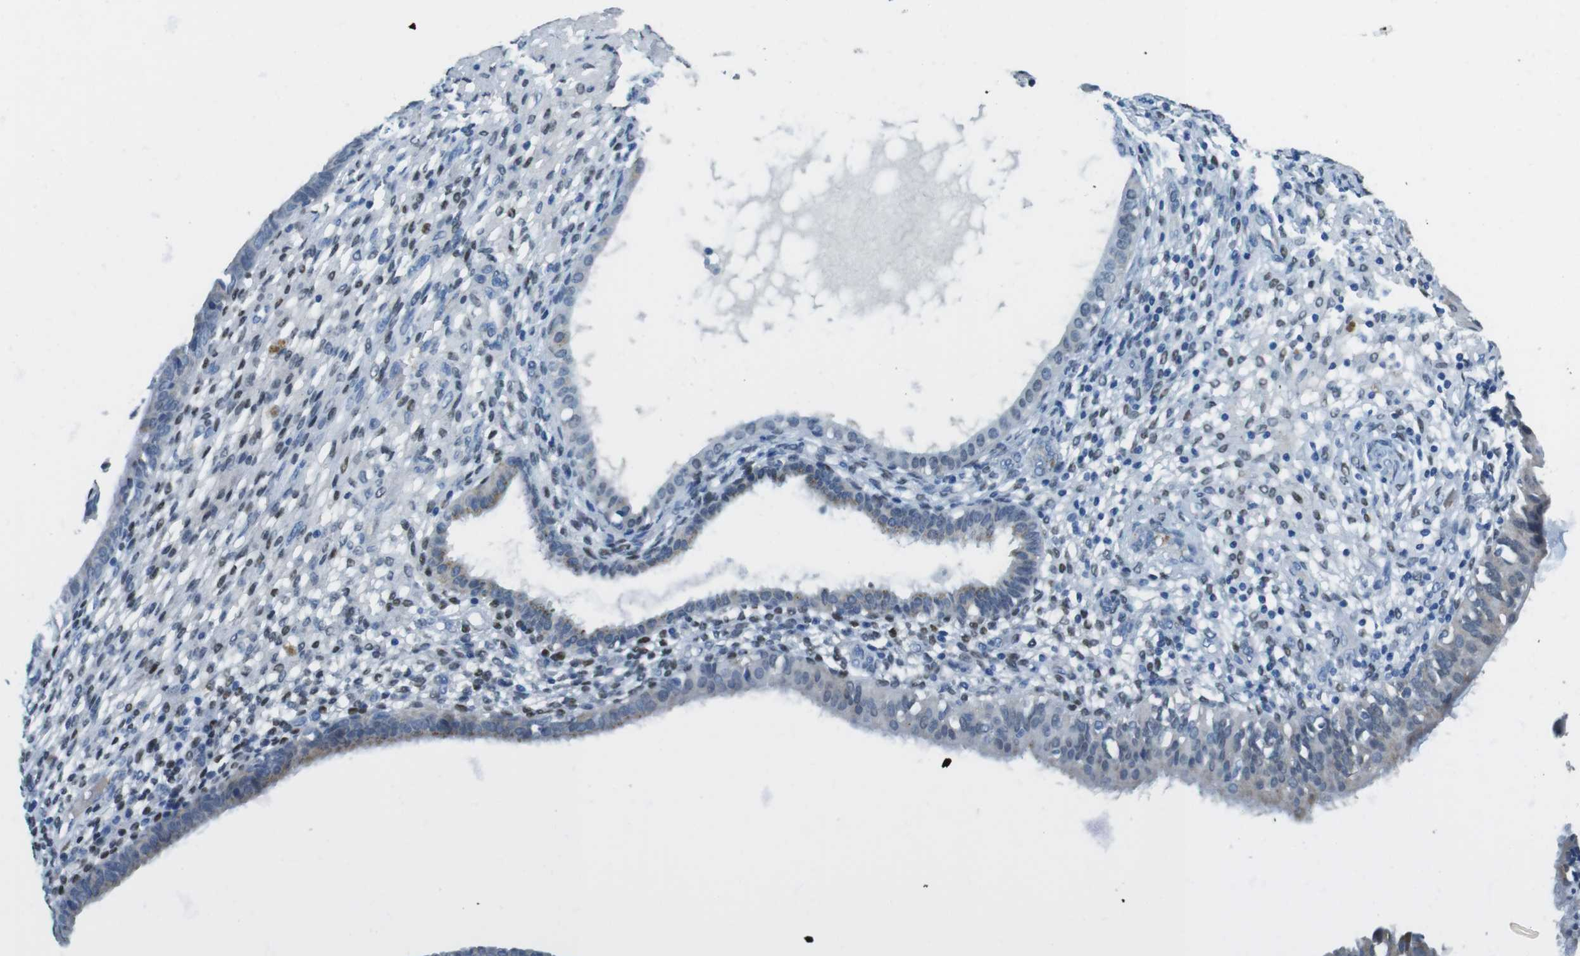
{"staining": {"intensity": "moderate", "quantity": "<25%", "location": "nuclear"}, "tissue": "endometrium", "cell_type": "Cells in endometrial stroma", "image_type": "normal", "snomed": [{"axis": "morphology", "description": "Normal tissue, NOS"}, {"axis": "topography", "description": "Endometrium"}], "caption": "DAB immunohistochemical staining of unremarkable human endometrium displays moderate nuclear protein expression in about <25% of cells in endometrial stroma. The staining was performed using DAB (3,3'-diaminobenzidine) to visualize the protein expression in brown, while the nuclei were stained in blue with hematoxylin (Magnification: 20x).", "gene": "TFAP2C", "patient": {"sex": "female", "age": 61}}